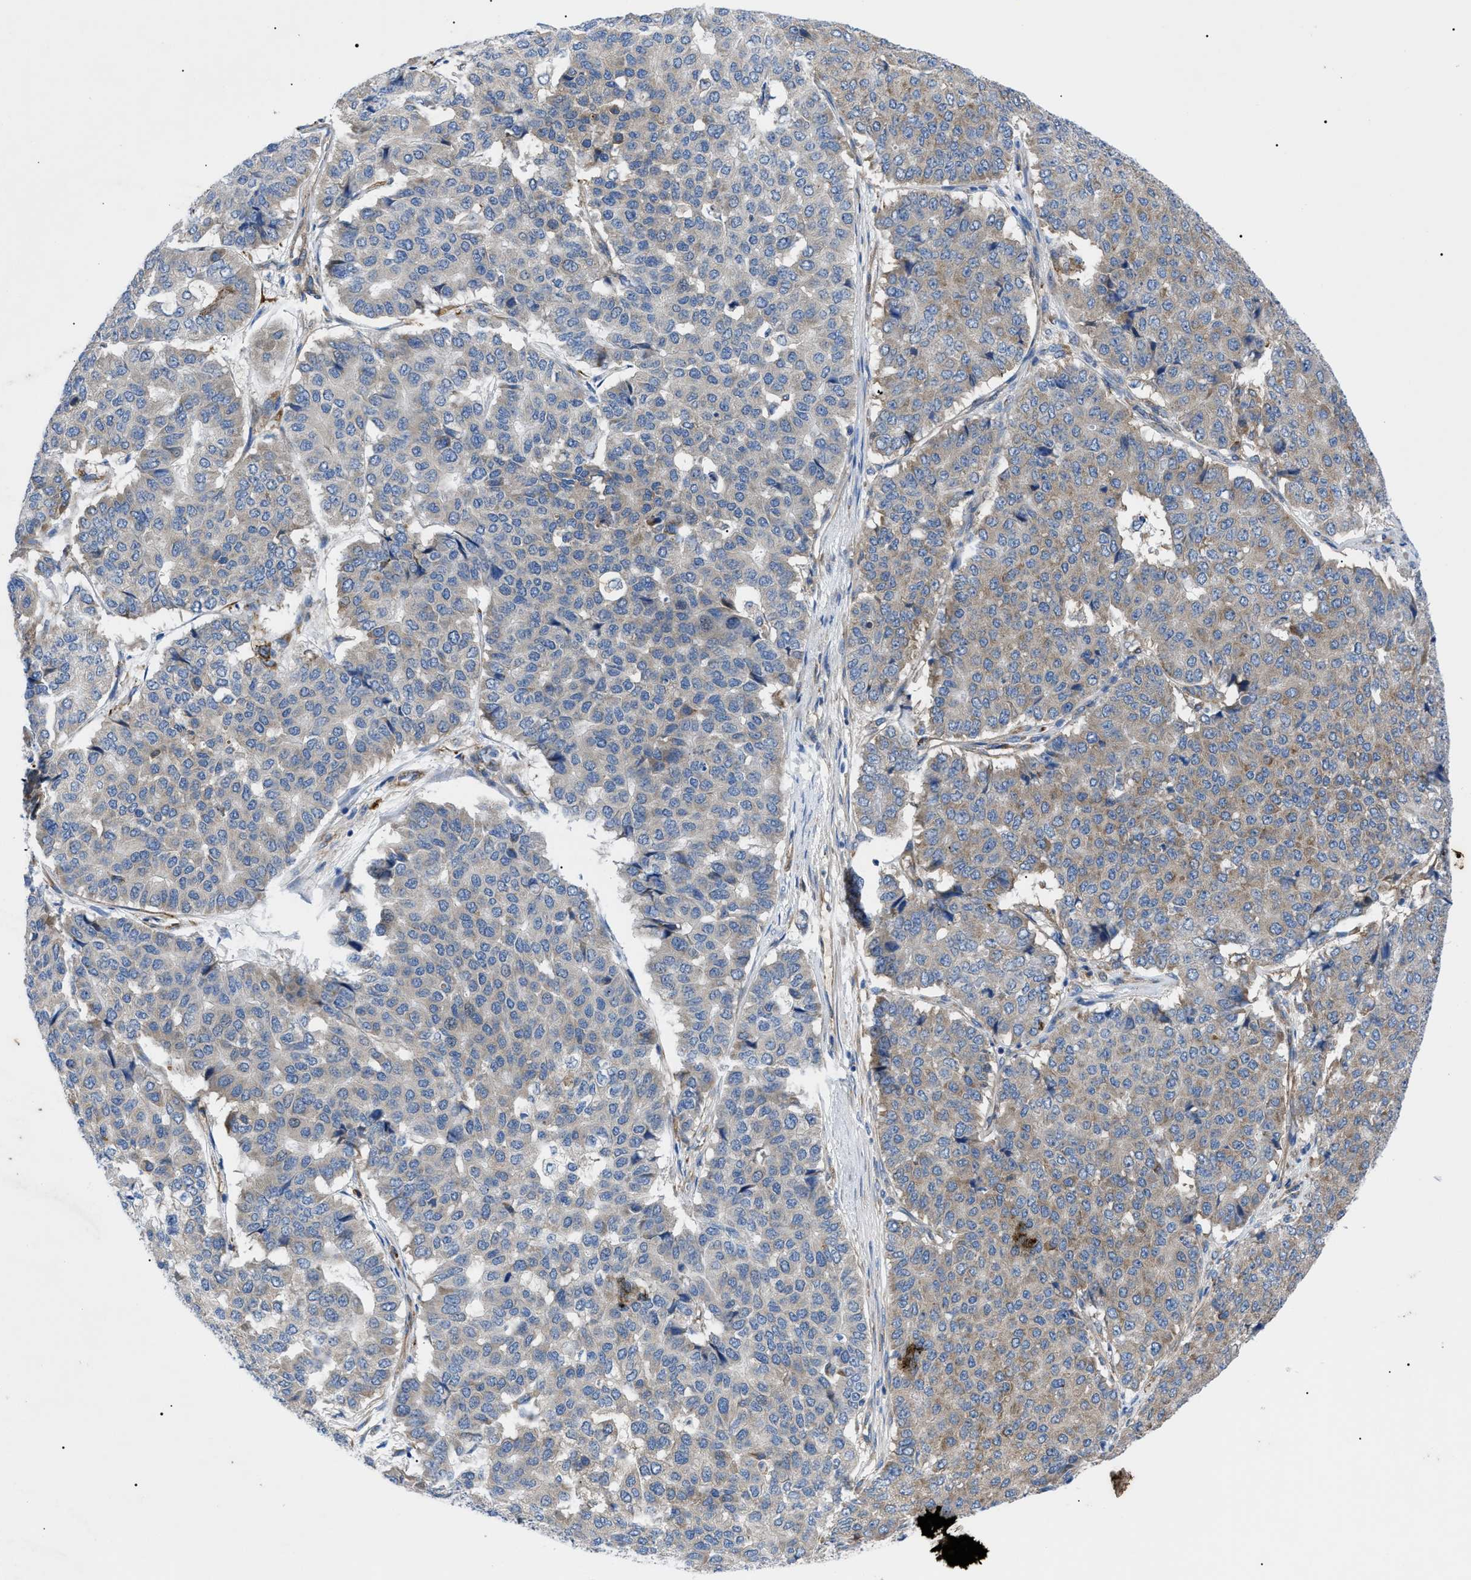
{"staining": {"intensity": "weak", "quantity": "25%-75%", "location": "cytoplasmic/membranous"}, "tissue": "pancreatic cancer", "cell_type": "Tumor cells", "image_type": "cancer", "snomed": [{"axis": "morphology", "description": "Adenocarcinoma, NOS"}, {"axis": "topography", "description": "Pancreas"}], "caption": "Human pancreatic cancer (adenocarcinoma) stained for a protein (brown) exhibits weak cytoplasmic/membranous positive positivity in approximately 25%-75% of tumor cells.", "gene": "HSPB8", "patient": {"sex": "male", "age": 50}}